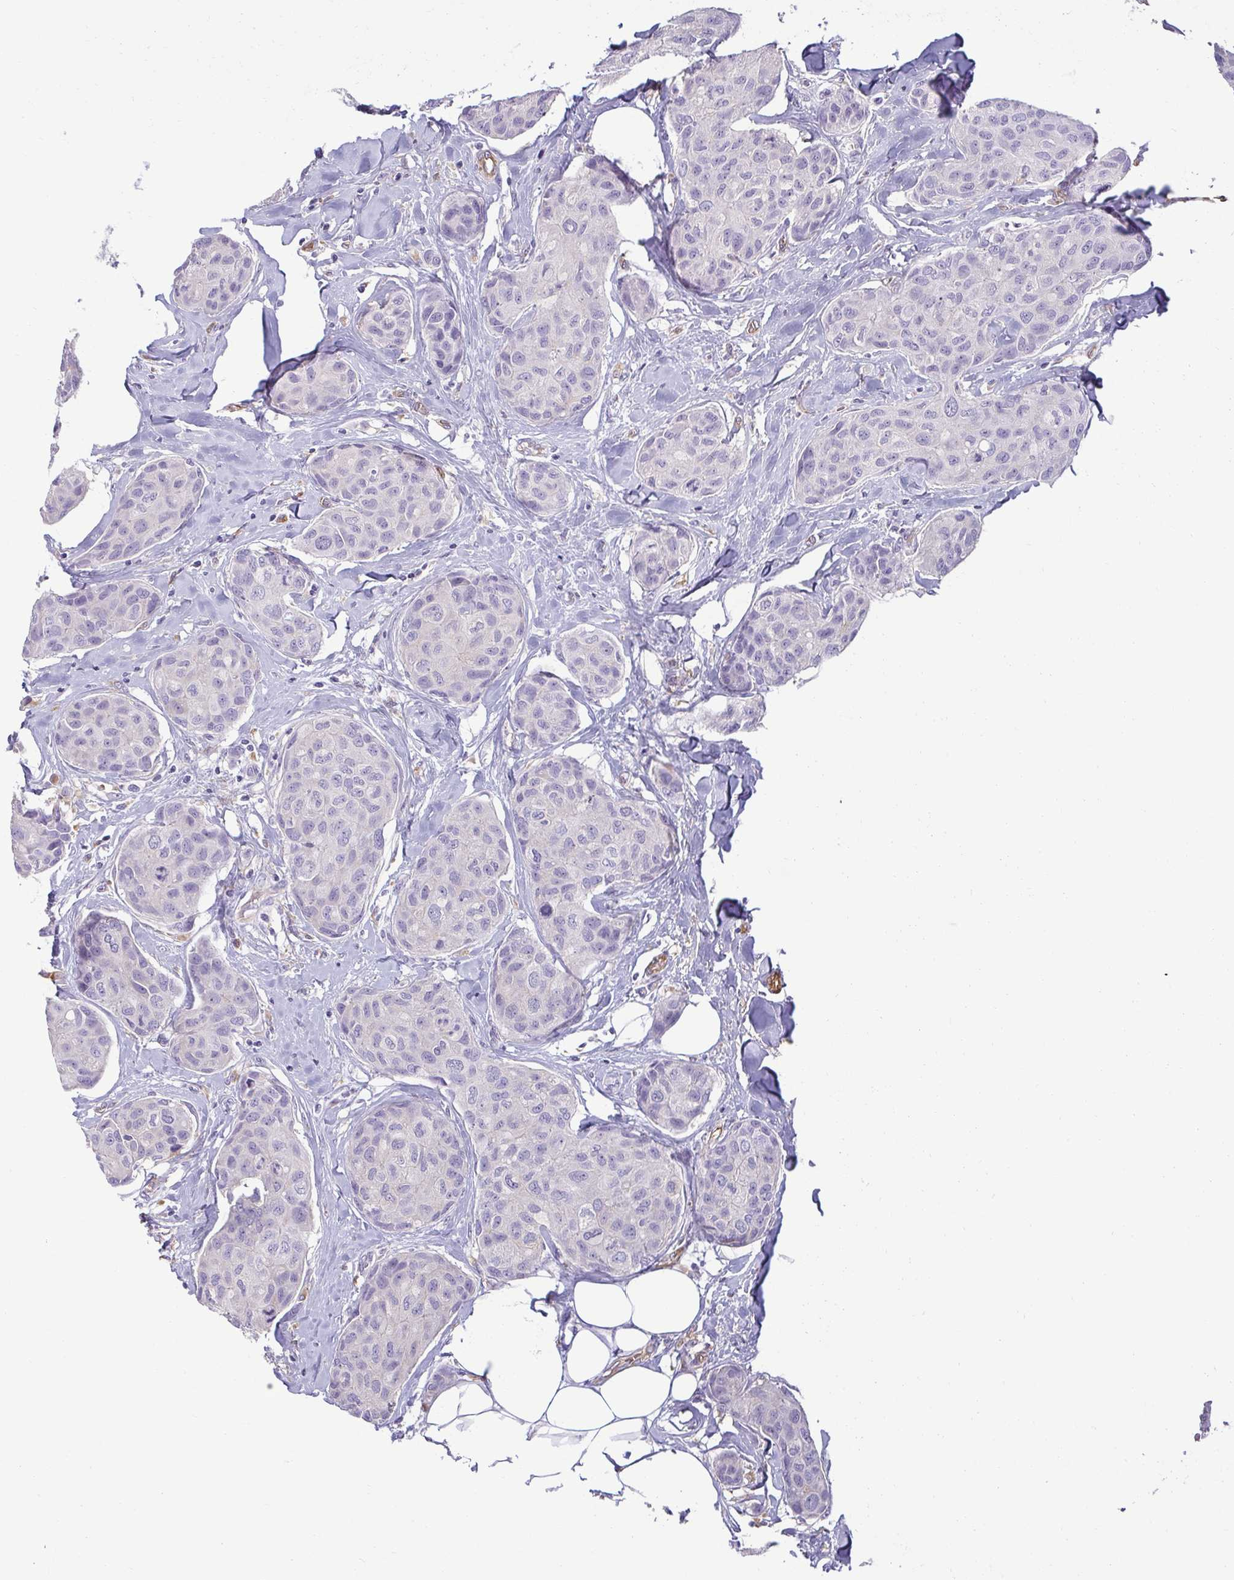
{"staining": {"intensity": "negative", "quantity": "none", "location": "none"}, "tissue": "breast cancer", "cell_type": "Tumor cells", "image_type": "cancer", "snomed": [{"axis": "morphology", "description": "Duct carcinoma"}, {"axis": "topography", "description": "Breast"}], "caption": "DAB (3,3'-diaminobenzidine) immunohistochemical staining of human breast infiltrating ductal carcinoma shows no significant expression in tumor cells. The staining was performed using DAB (3,3'-diaminobenzidine) to visualize the protein expression in brown, while the nuclei were stained in blue with hematoxylin (Magnification: 20x).", "gene": "PDE2A", "patient": {"sex": "female", "age": 80}}